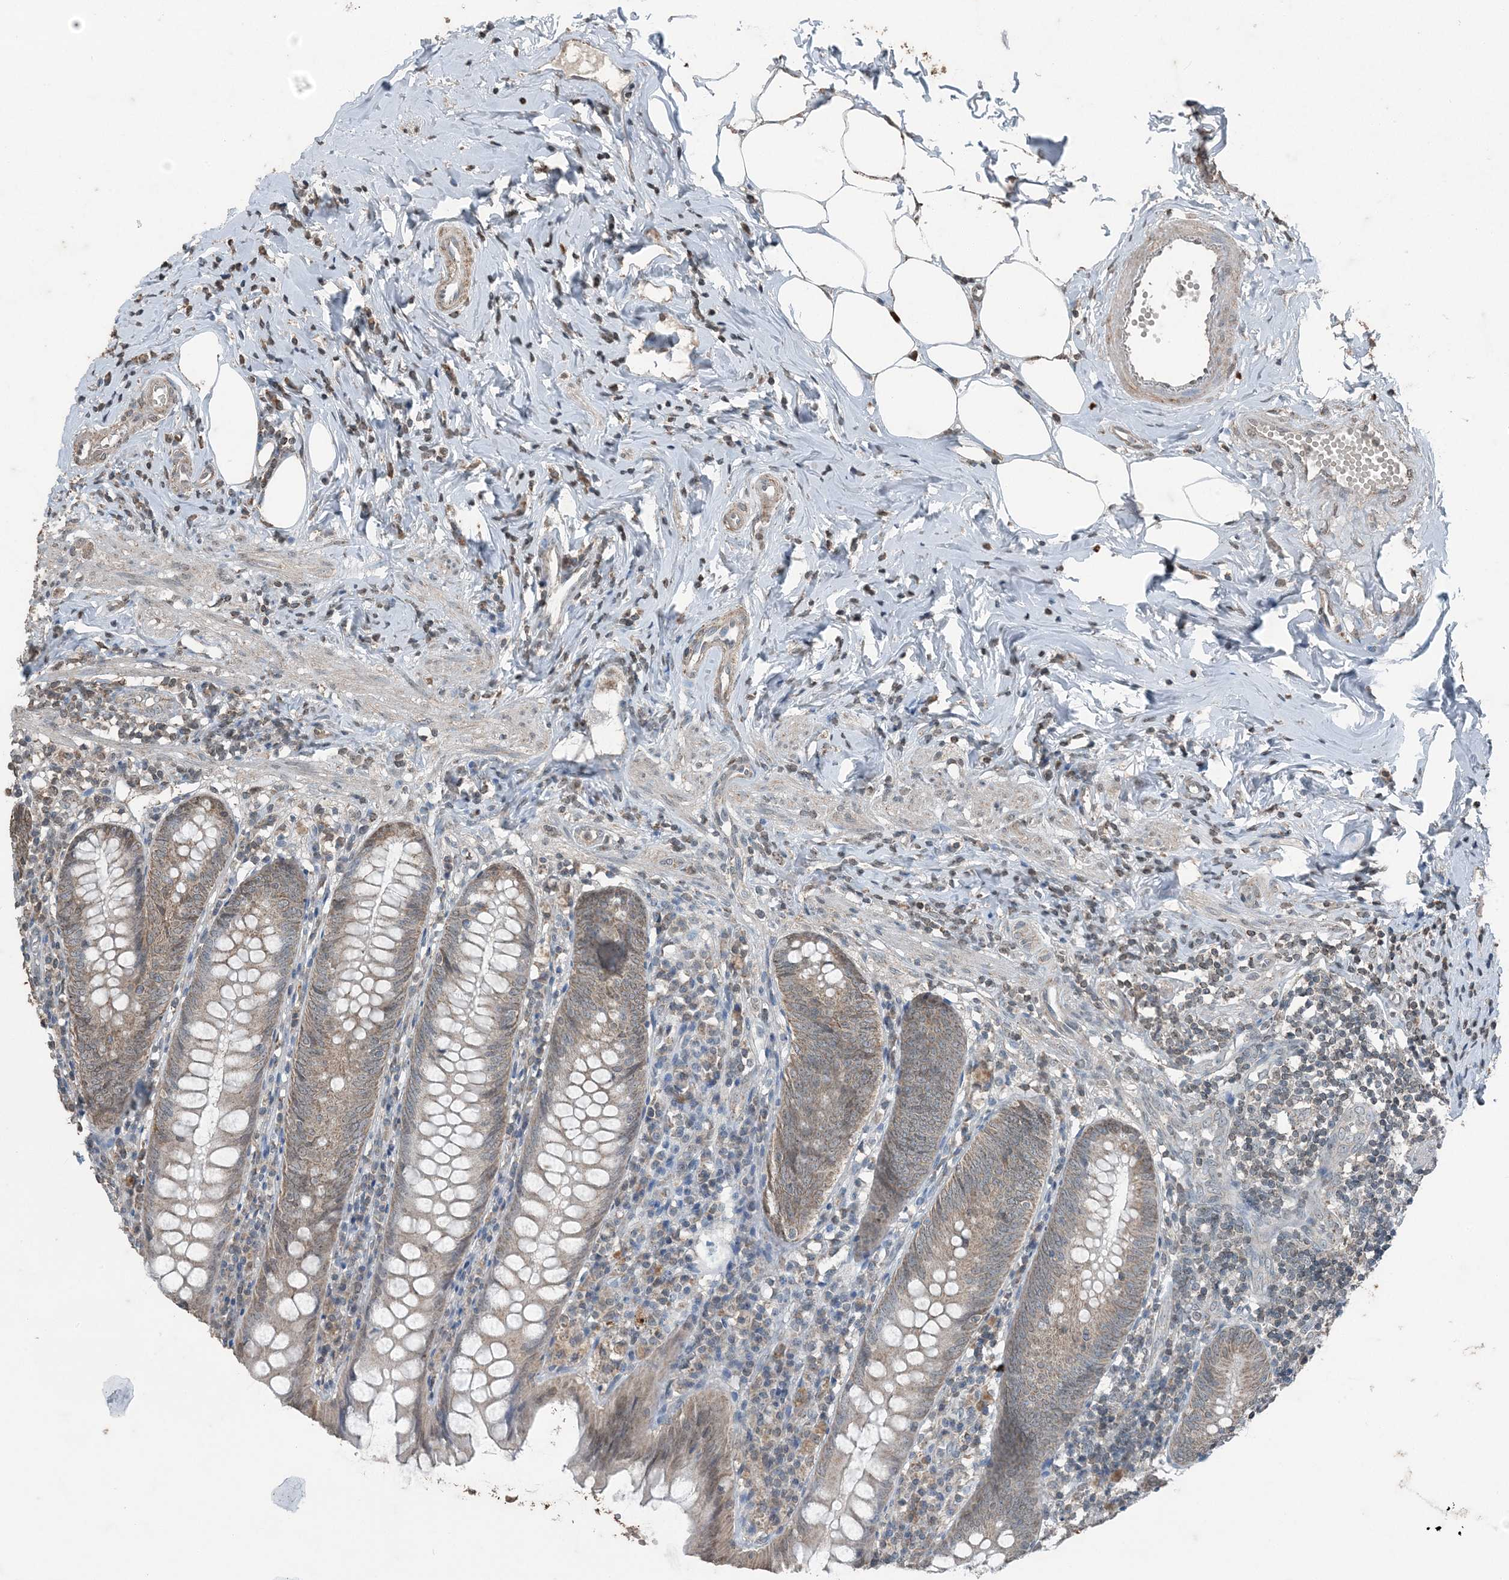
{"staining": {"intensity": "moderate", "quantity": ">75%", "location": "cytoplasmic/membranous"}, "tissue": "appendix", "cell_type": "Glandular cells", "image_type": "normal", "snomed": [{"axis": "morphology", "description": "Normal tissue, NOS"}, {"axis": "topography", "description": "Appendix"}], "caption": "Appendix stained for a protein (brown) shows moderate cytoplasmic/membranous positive expression in approximately >75% of glandular cells.", "gene": "GNL1", "patient": {"sex": "female", "age": 54}}